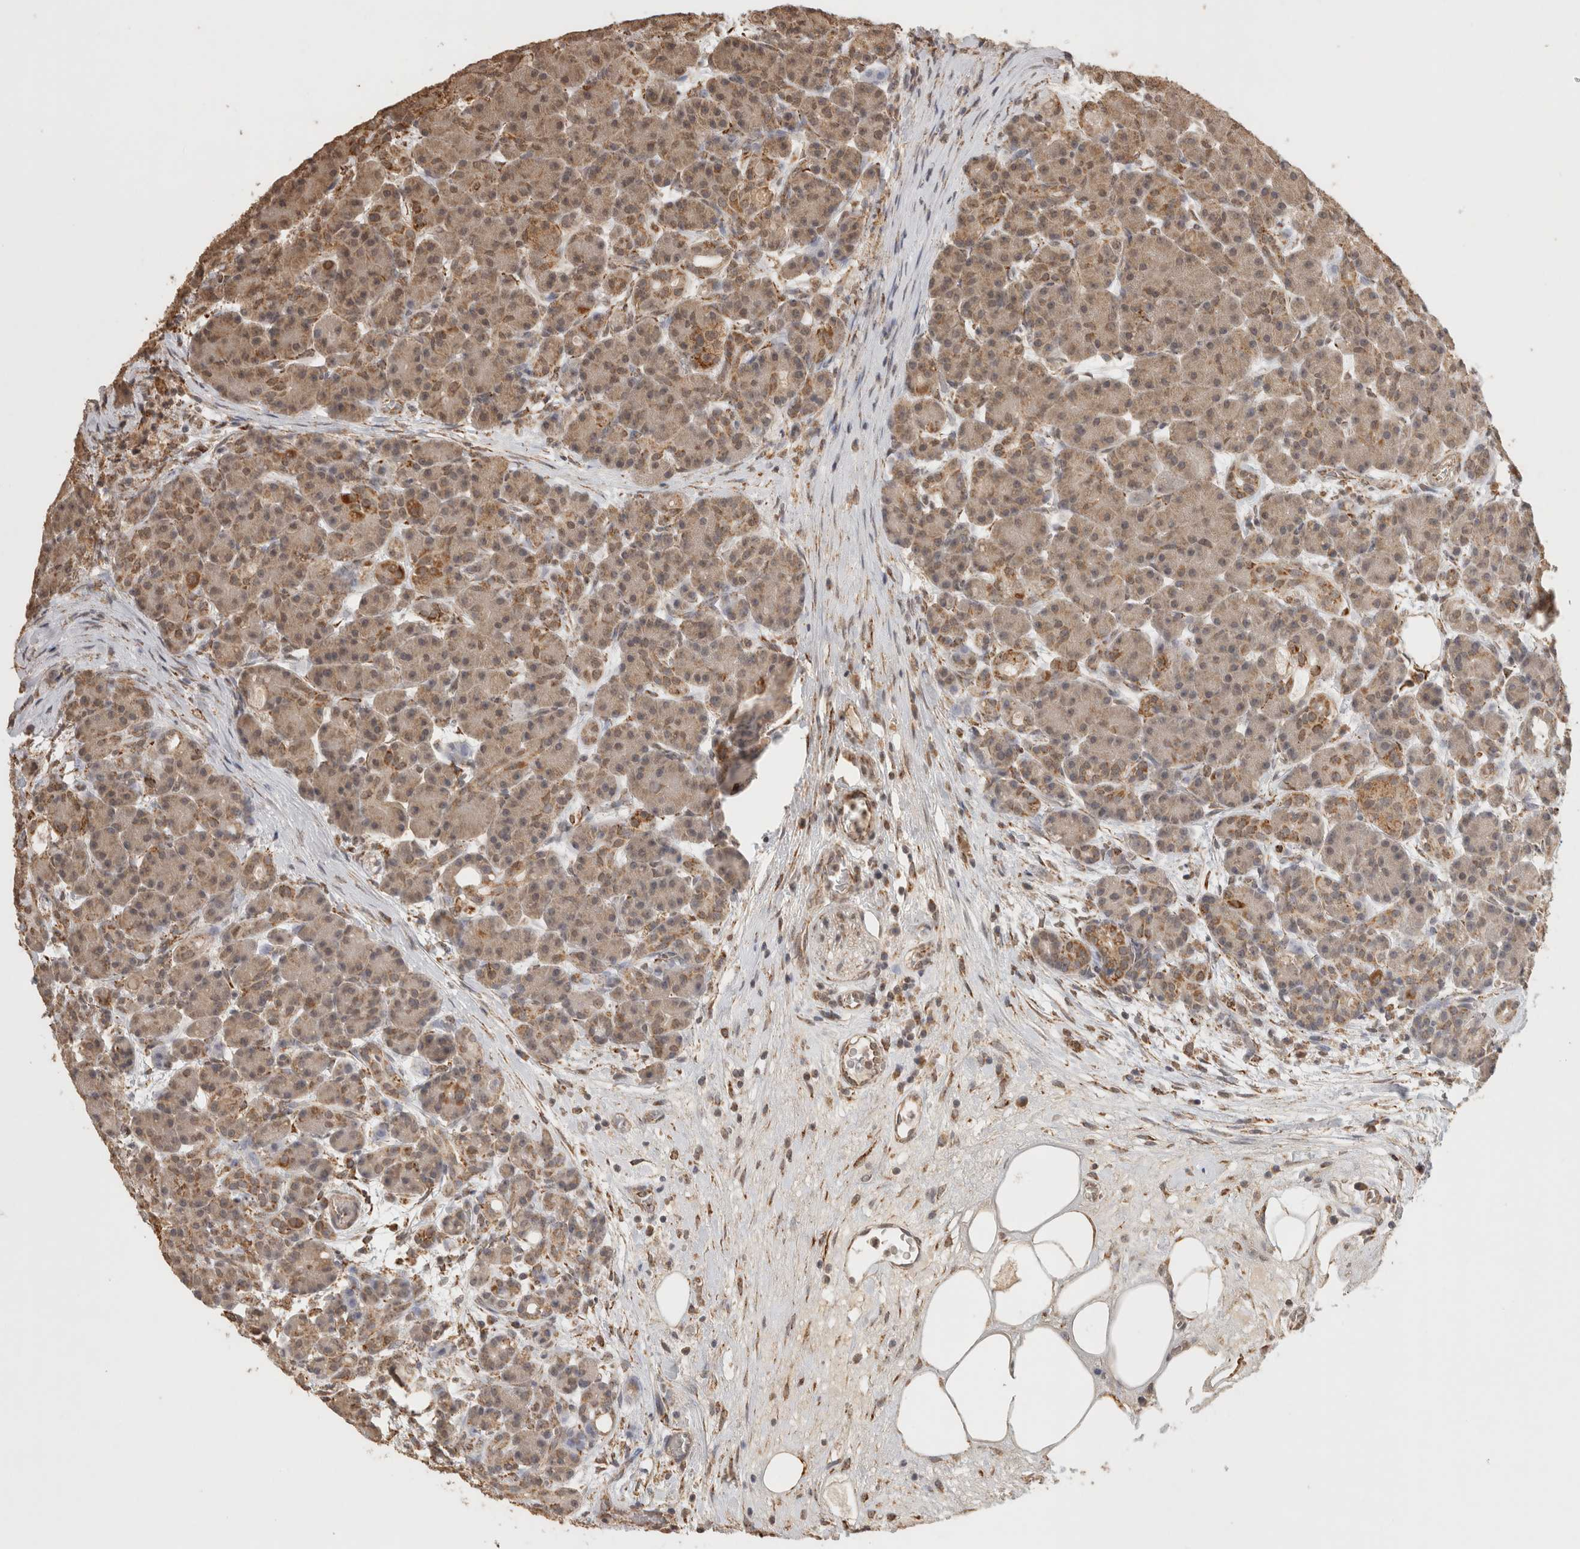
{"staining": {"intensity": "weak", "quantity": "25%-75%", "location": "cytoplasmic/membranous"}, "tissue": "pancreas", "cell_type": "Exocrine glandular cells", "image_type": "normal", "snomed": [{"axis": "morphology", "description": "Normal tissue, NOS"}, {"axis": "topography", "description": "Pancreas"}], "caption": "This micrograph reveals immunohistochemistry (IHC) staining of normal human pancreas, with low weak cytoplasmic/membranous positivity in about 25%-75% of exocrine glandular cells.", "gene": "BNIP3L", "patient": {"sex": "male", "age": 63}}